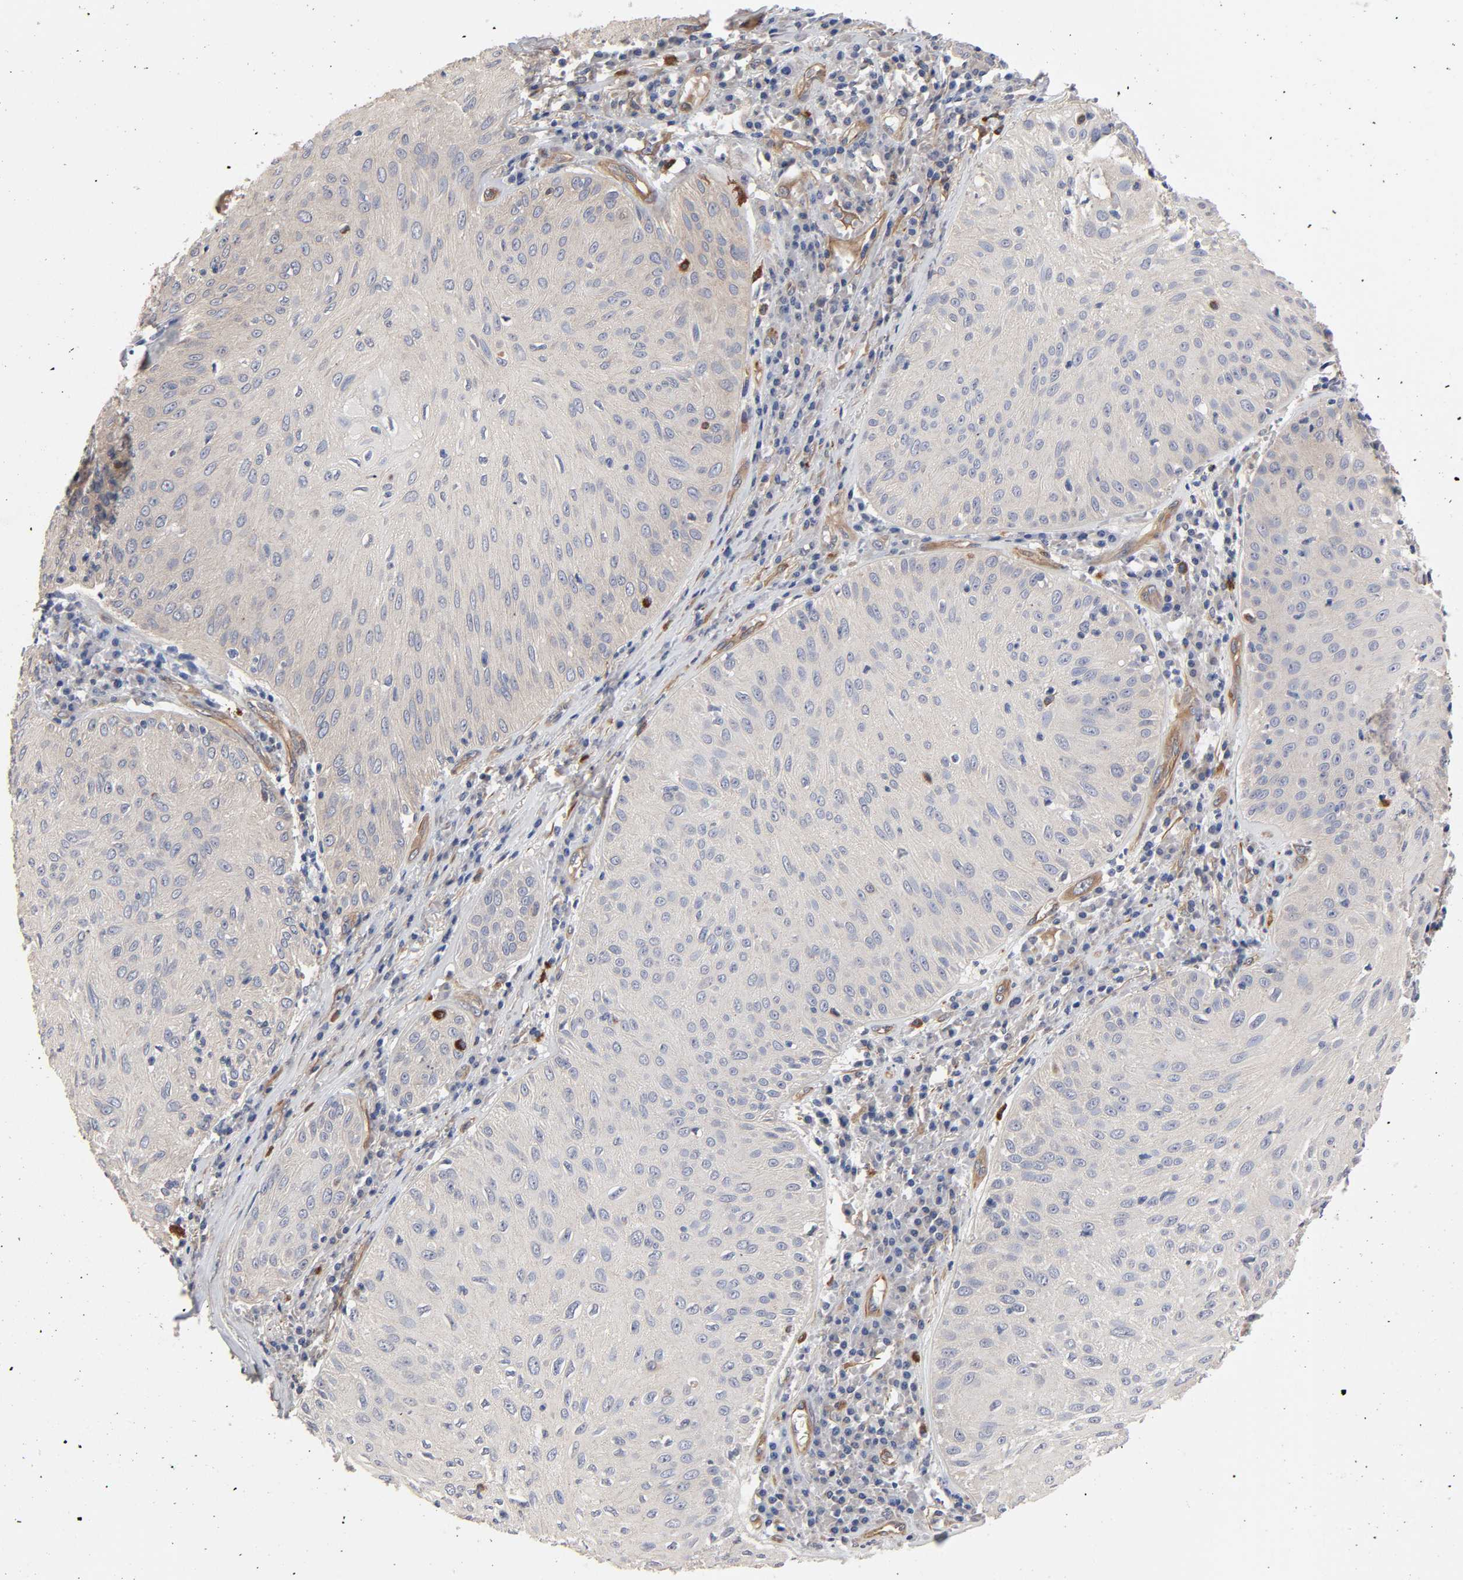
{"staining": {"intensity": "moderate", "quantity": "25%-75%", "location": "cytoplasmic/membranous"}, "tissue": "skin cancer", "cell_type": "Tumor cells", "image_type": "cancer", "snomed": [{"axis": "morphology", "description": "Squamous cell carcinoma, NOS"}, {"axis": "topography", "description": "Skin"}], "caption": "High-magnification brightfield microscopy of skin cancer stained with DAB (brown) and counterstained with hematoxylin (blue). tumor cells exhibit moderate cytoplasmic/membranous expression is seen in about25%-75% of cells. (brown staining indicates protein expression, while blue staining denotes nuclei).", "gene": "RAB13", "patient": {"sex": "male", "age": 65}}